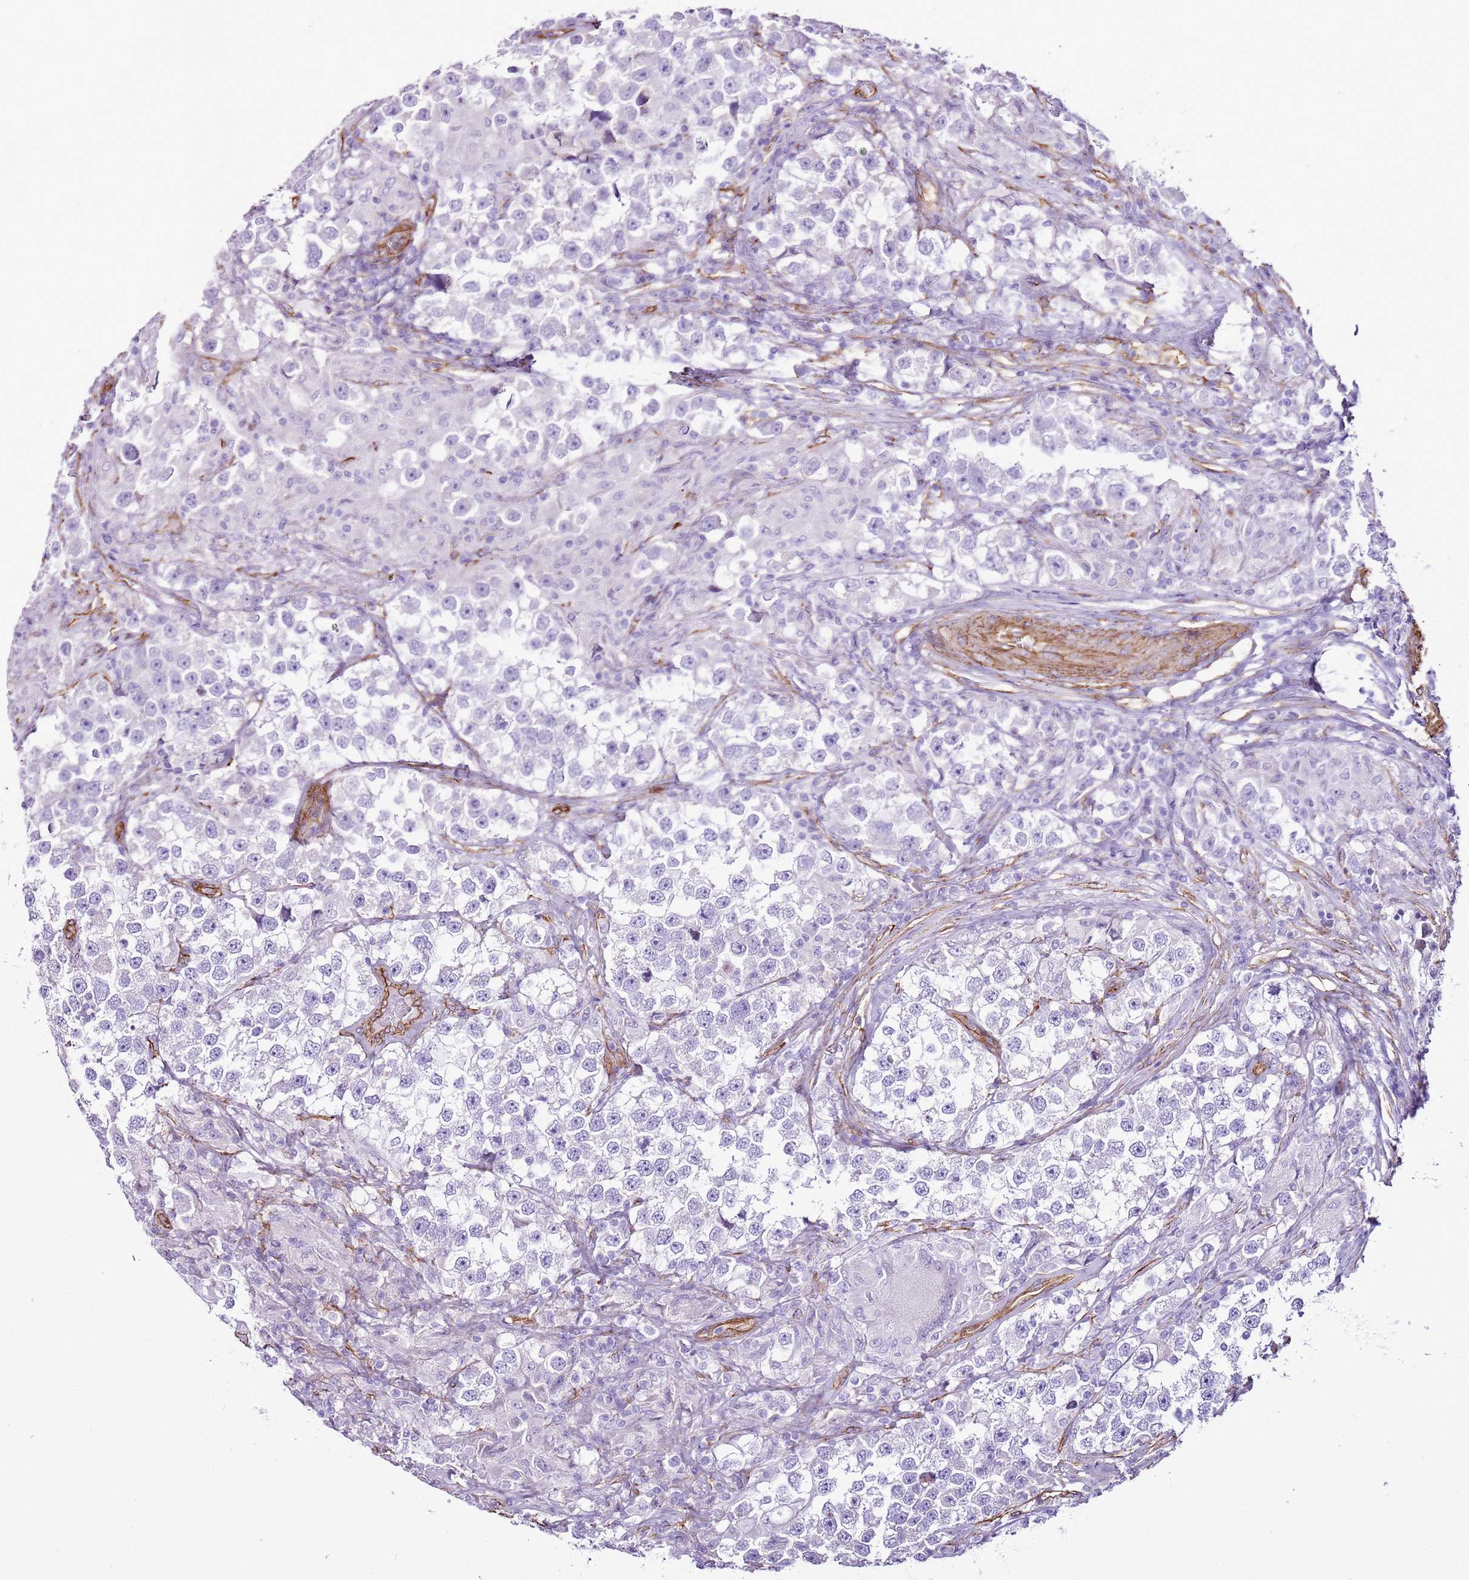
{"staining": {"intensity": "negative", "quantity": "none", "location": "none"}, "tissue": "testis cancer", "cell_type": "Tumor cells", "image_type": "cancer", "snomed": [{"axis": "morphology", "description": "Seminoma, NOS"}, {"axis": "topography", "description": "Testis"}], "caption": "Immunohistochemical staining of human seminoma (testis) demonstrates no significant positivity in tumor cells.", "gene": "CTDSPL", "patient": {"sex": "male", "age": 46}}